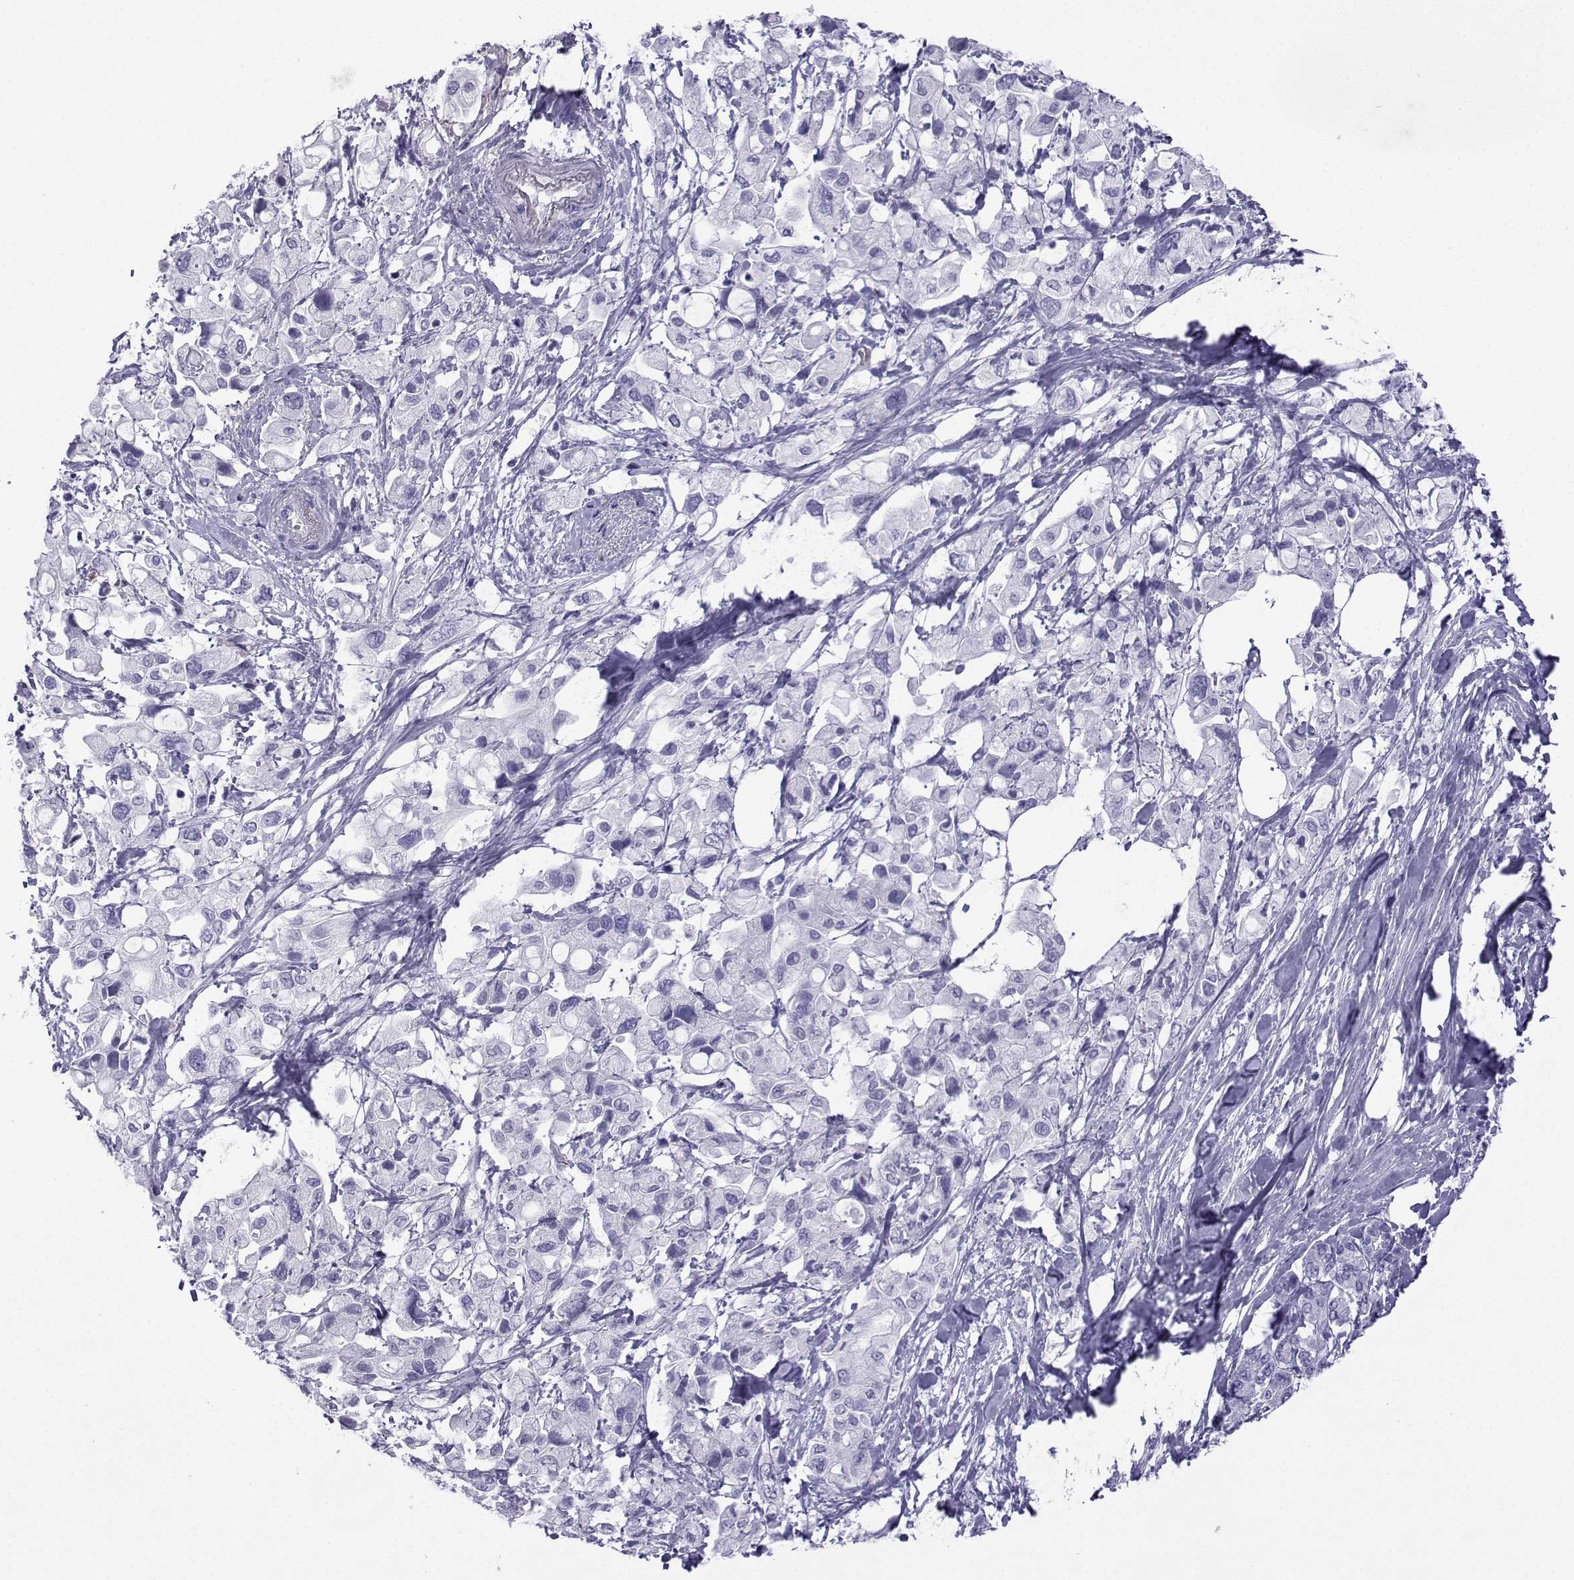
{"staining": {"intensity": "negative", "quantity": "none", "location": "none"}, "tissue": "pancreatic cancer", "cell_type": "Tumor cells", "image_type": "cancer", "snomed": [{"axis": "morphology", "description": "Adenocarcinoma, NOS"}, {"axis": "topography", "description": "Pancreas"}], "caption": "A high-resolution micrograph shows immunohistochemistry staining of adenocarcinoma (pancreatic), which reveals no significant staining in tumor cells.", "gene": "TRIM46", "patient": {"sex": "female", "age": 56}}